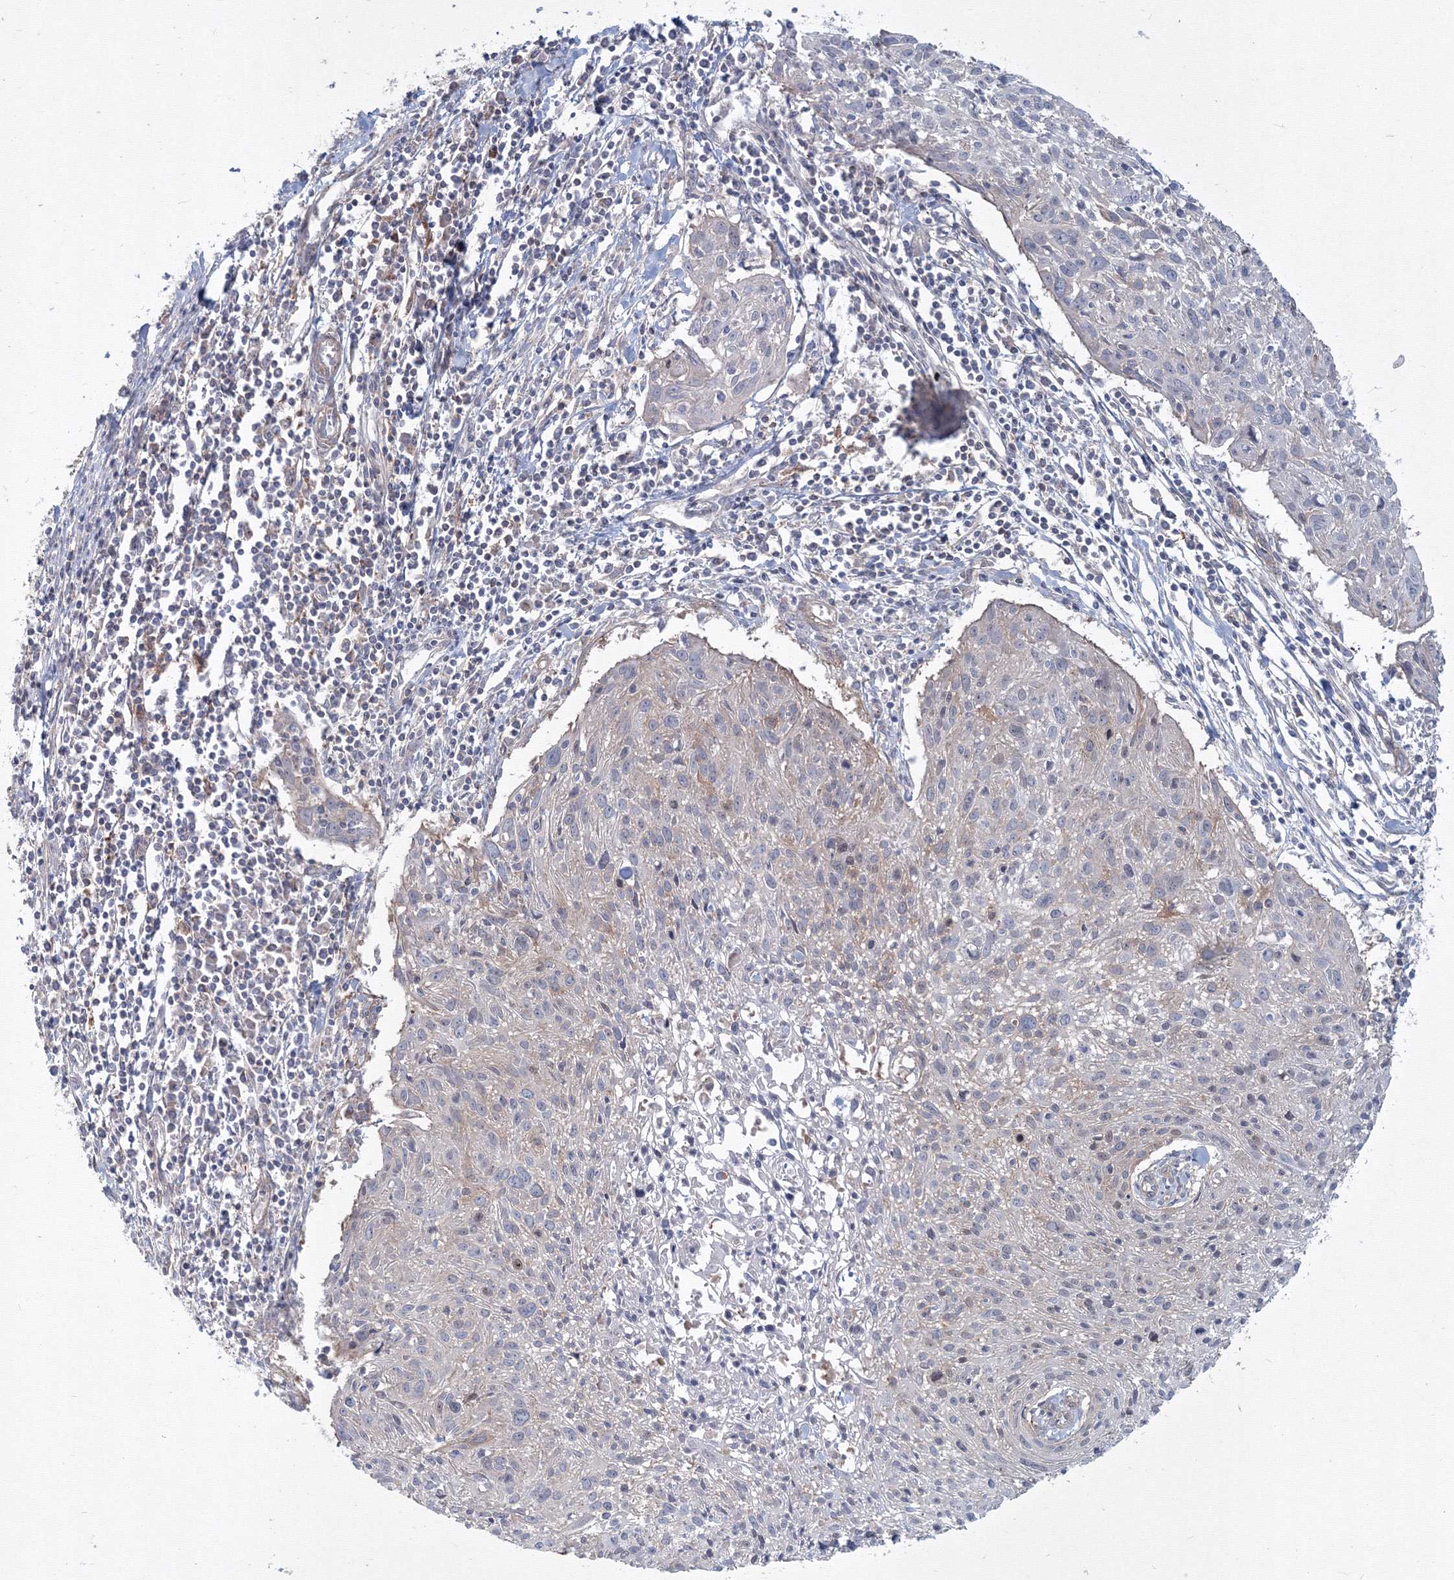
{"staining": {"intensity": "negative", "quantity": "none", "location": "none"}, "tissue": "cervical cancer", "cell_type": "Tumor cells", "image_type": "cancer", "snomed": [{"axis": "morphology", "description": "Squamous cell carcinoma, NOS"}, {"axis": "topography", "description": "Cervix"}], "caption": "An immunohistochemistry photomicrograph of cervical cancer is shown. There is no staining in tumor cells of cervical cancer. (Immunohistochemistry (ihc), brightfield microscopy, high magnification).", "gene": "SH3PXD2A", "patient": {"sex": "female", "age": 51}}